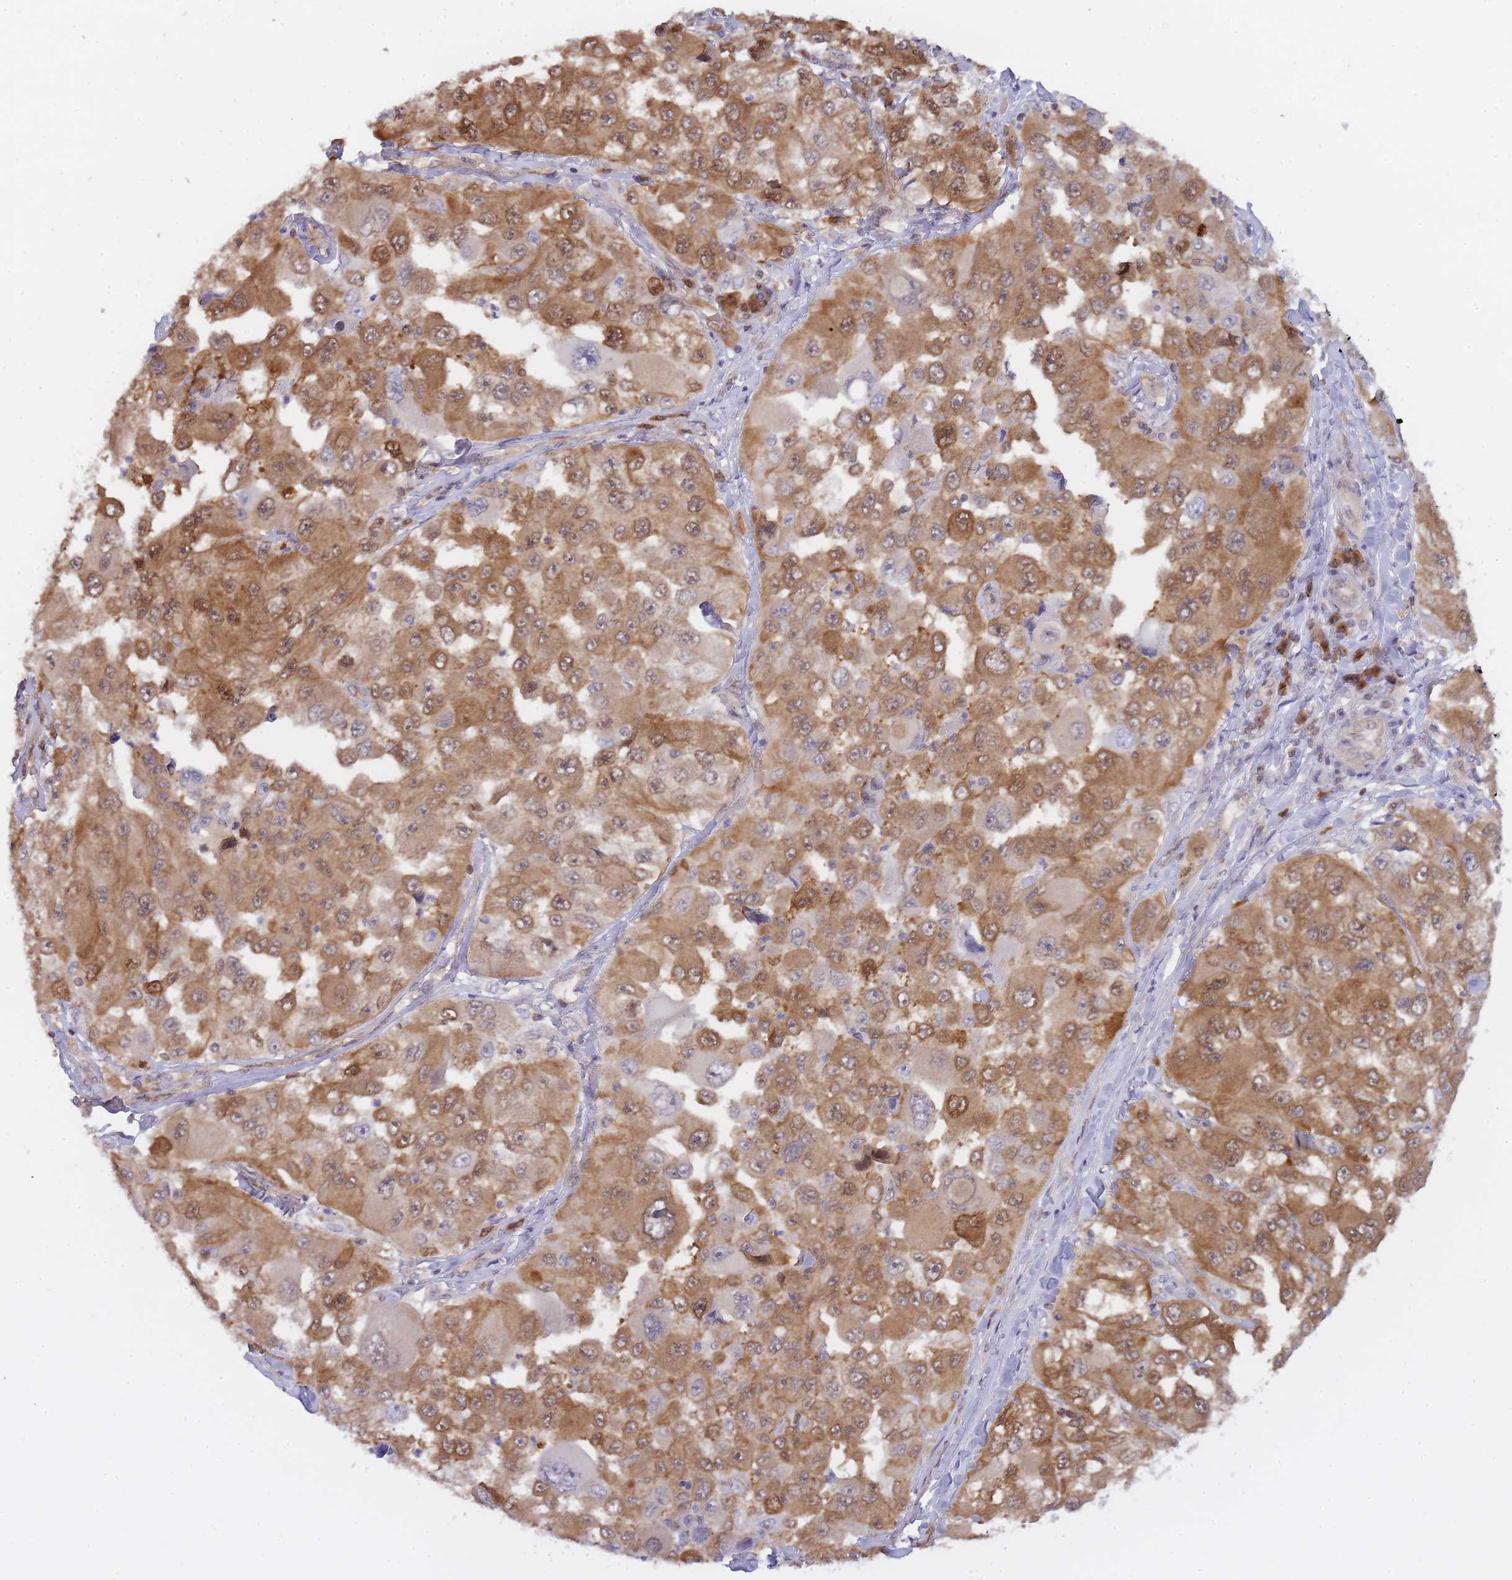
{"staining": {"intensity": "moderate", "quantity": ">75%", "location": "cytoplasmic/membranous,nuclear"}, "tissue": "melanoma", "cell_type": "Tumor cells", "image_type": "cancer", "snomed": [{"axis": "morphology", "description": "Malignant melanoma, Metastatic site"}, {"axis": "topography", "description": "Lymph node"}], "caption": "This photomicrograph reveals IHC staining of human malignant melanoma (metastatic site), with medium moderate cytoplasmic/membranous and nuclear staining in approximately >75% of tumor cells.", "gene": "NSFL1C", "patient": {"sex": "male", "age": 62}}